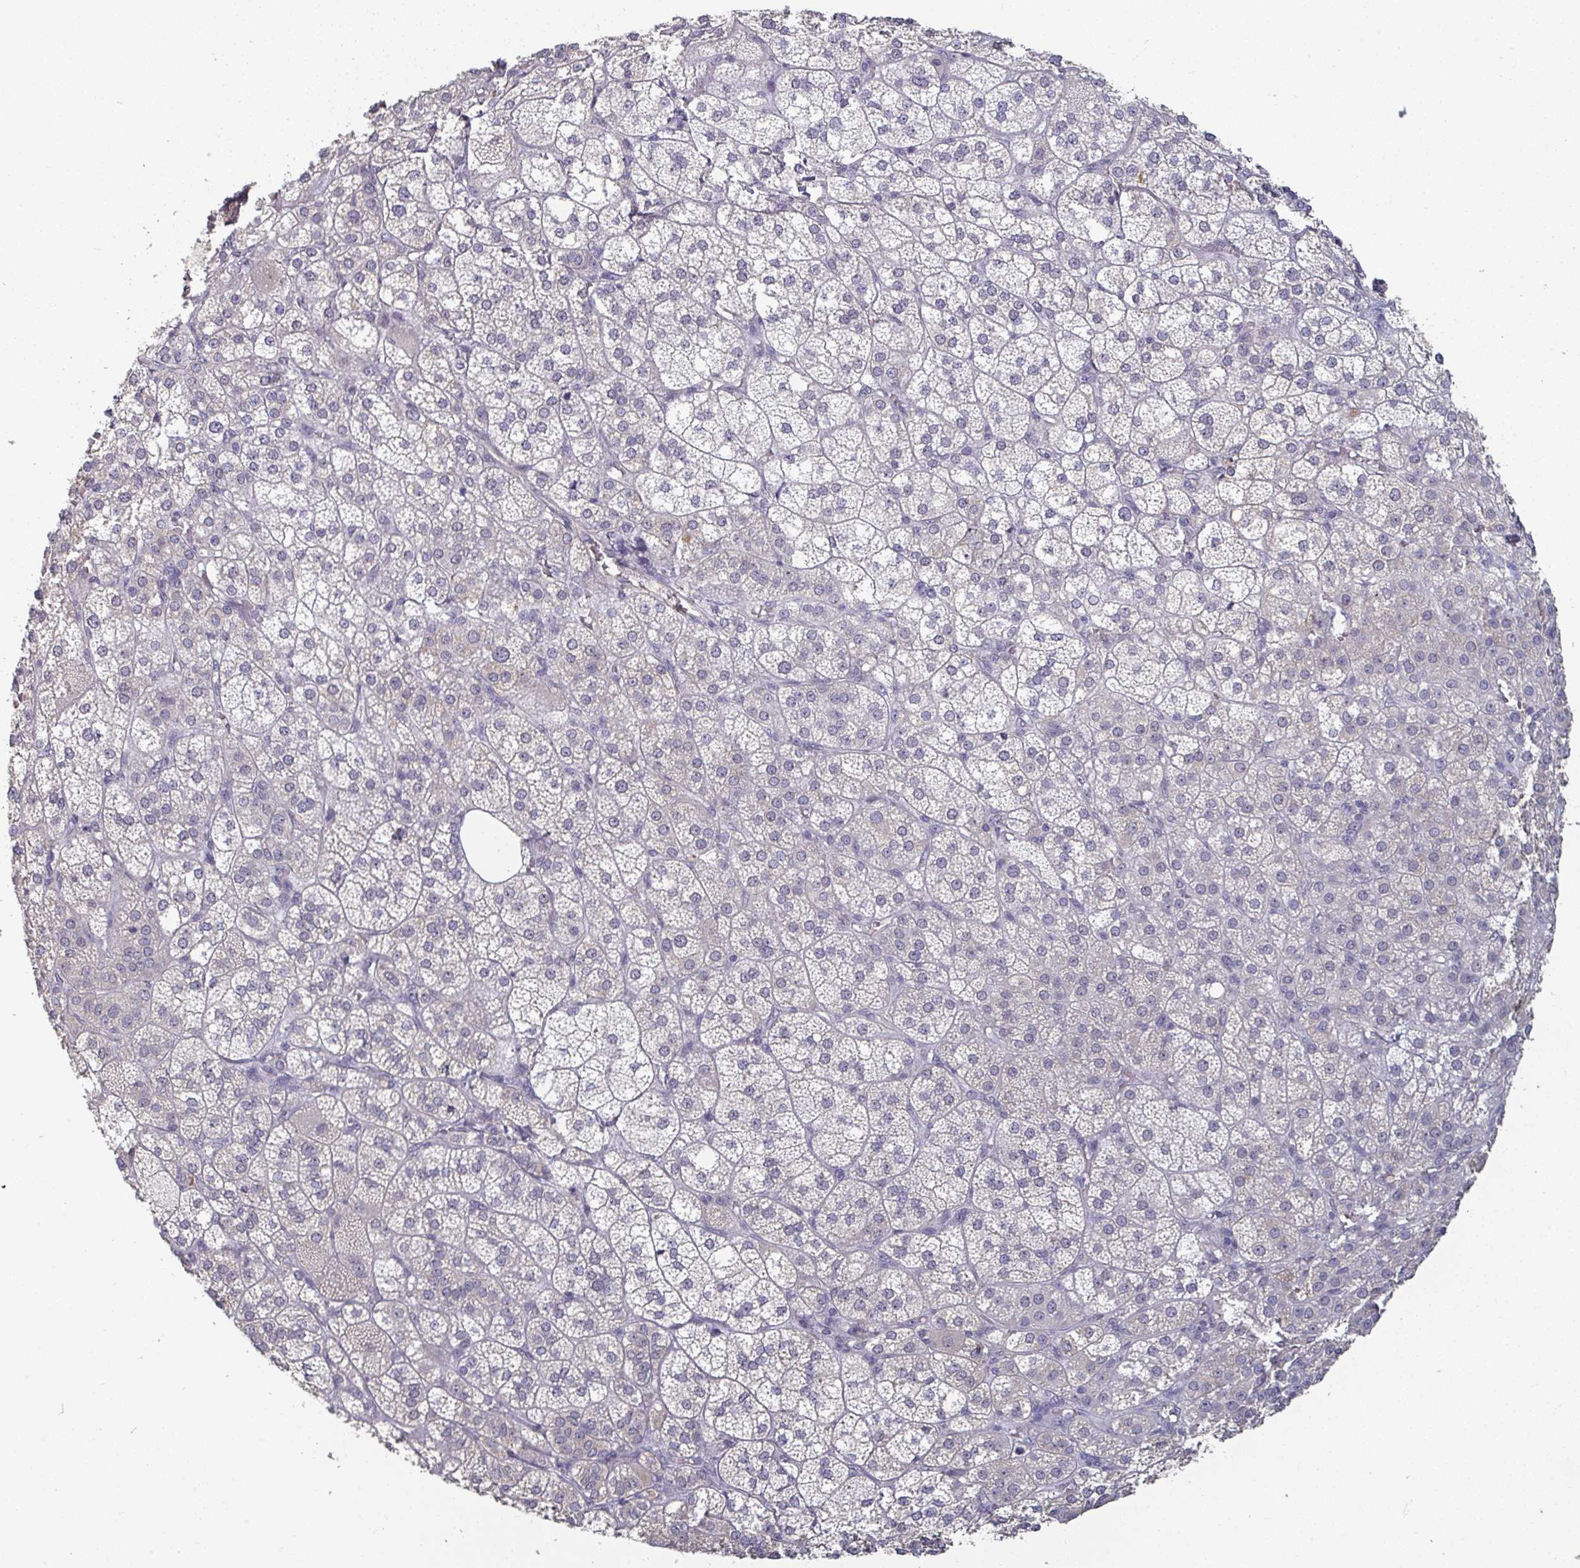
{"staining": {"intensity": "weak", "quantity": "<25%", "location": "cytoplasmic/membranous"}, "tissue": "adrenal gland", "cell_type": "Glandular cells", "image_type": "normal", "snomed": [{"axis": "morphology", "description": "Normal tissue, NOS"}, {"axis": "topography", "description": "Adrenal gland"}], "caption": "There is no significant expression in glandular cells of adrenal gland. (DAB immunohistochemistry (IHC) visualized using brightfield microscopy, high magnification).", "gene": "LIX1", "patient": {"sex": "female", "age": 60}}